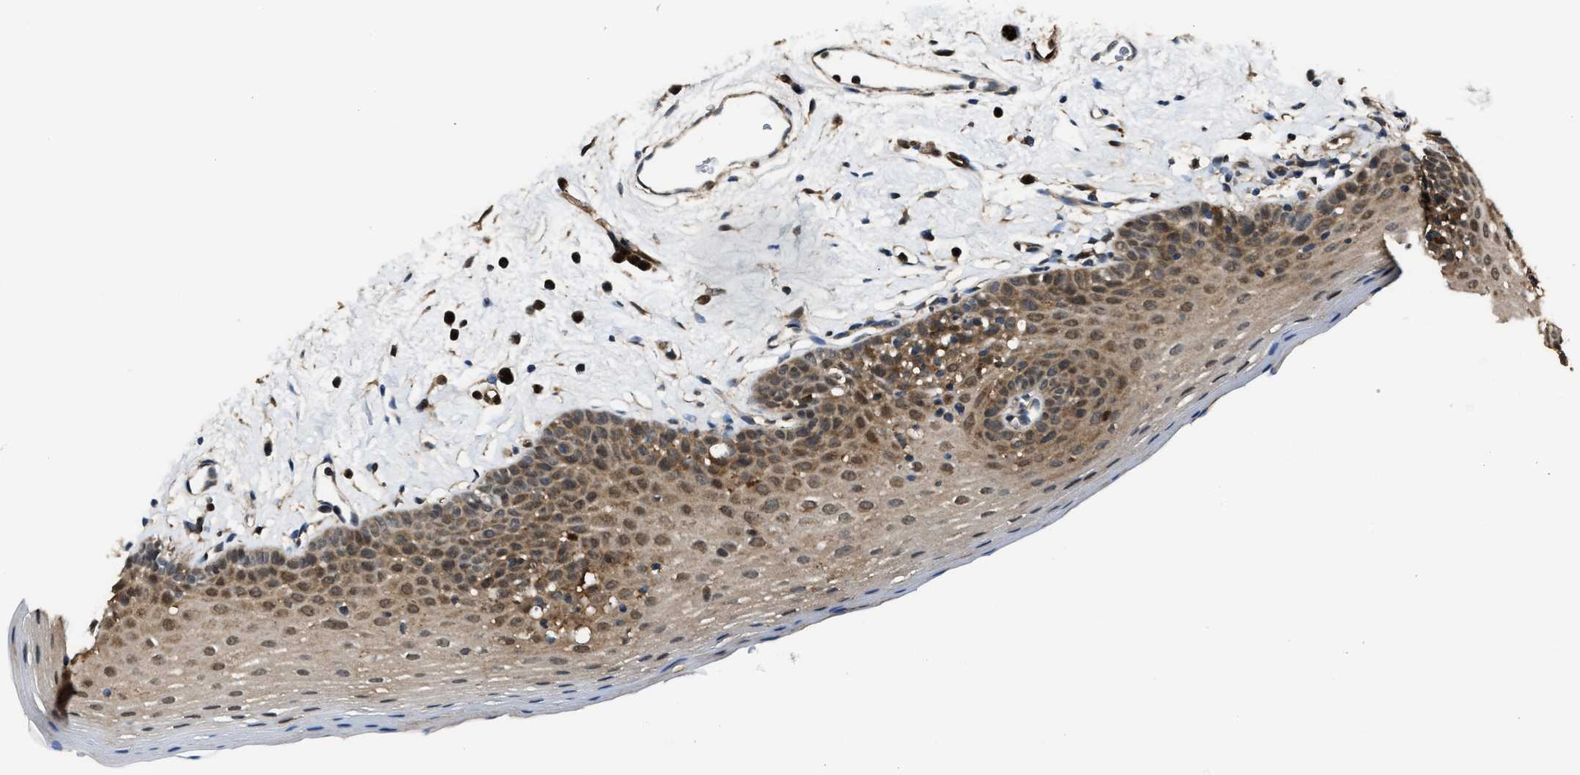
{"staining": {"intensity": "moderate", "quantity": "25%-75%", "location": "cytoplasmic/membranous,nuclear"}, "tissue": "oral mucosa", "cell_type": "Squamous epithelial cells", "image_type": "normal", "snomed": [{"axis": "morphology", "description": "Normal tissue, NOS"}, {"axis": "topography", "description": "Oral tissue"}], "caption": "Immunohistochemistry of benign oral mucosa displays medium levels of moderate cytoplasmic/membranous,nuclear expression in about 25%-75% of squamous epithelial cells. (Brightfield microscopy of DAB IHC at high magnification).", "gene": "PPA1", "patient": {"sex": "male", "age": 66}}